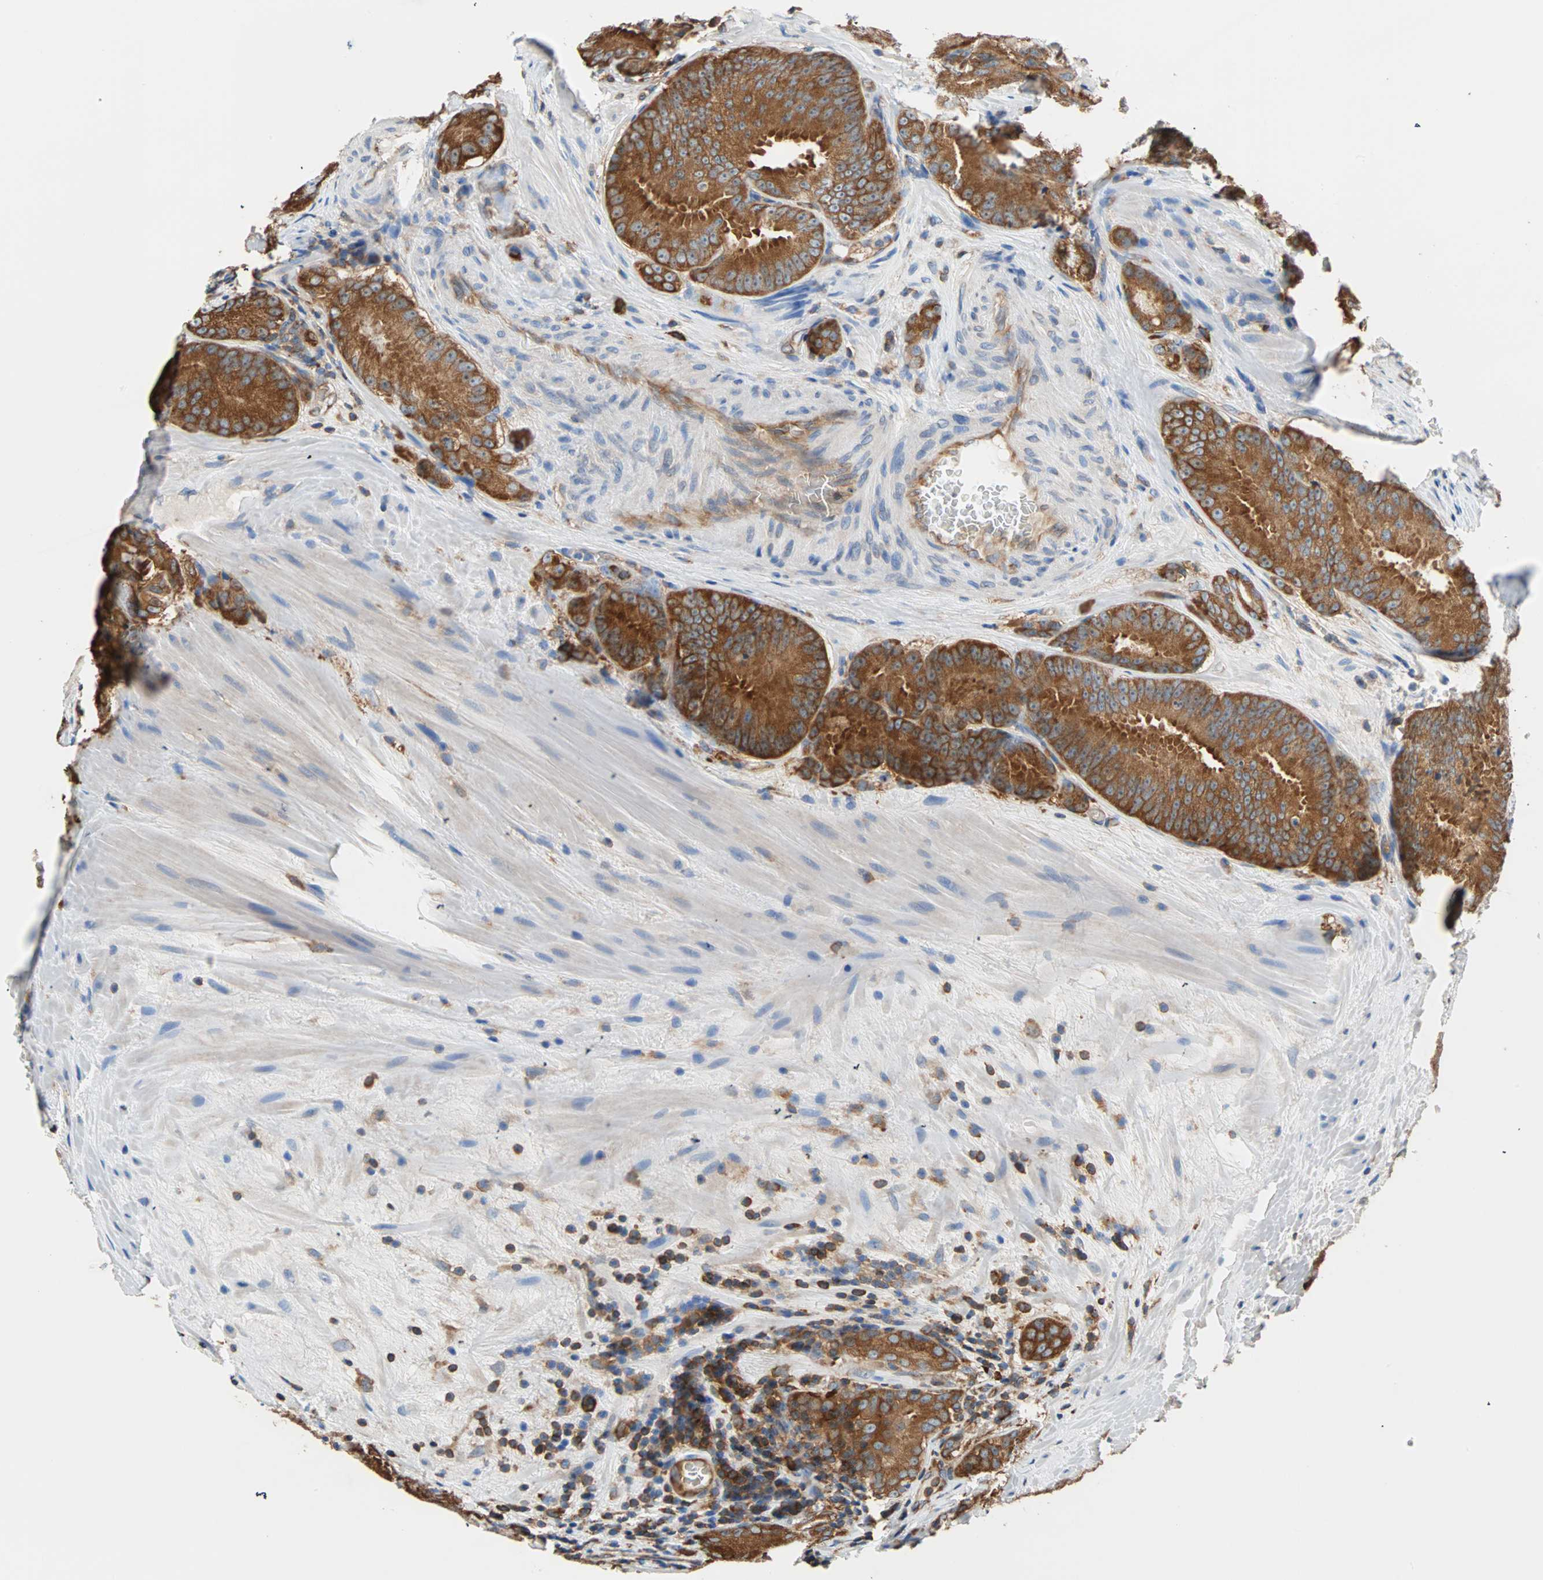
{"staining": {"intensity": "strong", "quantity": ">75%", "location": "cytoplasmic/membranous"}, "tissue": "prostate cancer", "cell_type": "Tumor cells", "image_type": "cancer", "snomed": [{"axis": "morphology", "description": "Adenocarcinoma, High grade"}, {"axis": "topography", "description": "Prostate"}], "caption": "Immunohistochemical staining of human prostate cancer (adenocarcinoma (high-grade)) exhibits high levels of strong cytoplasmic/membranous protein expression in approximately >75% of tumor cells. (Brightfield microscopy of DAB IHC at high magnification).", "gene": "EEF2", "patient": {"sex": "male", "age": 64}}